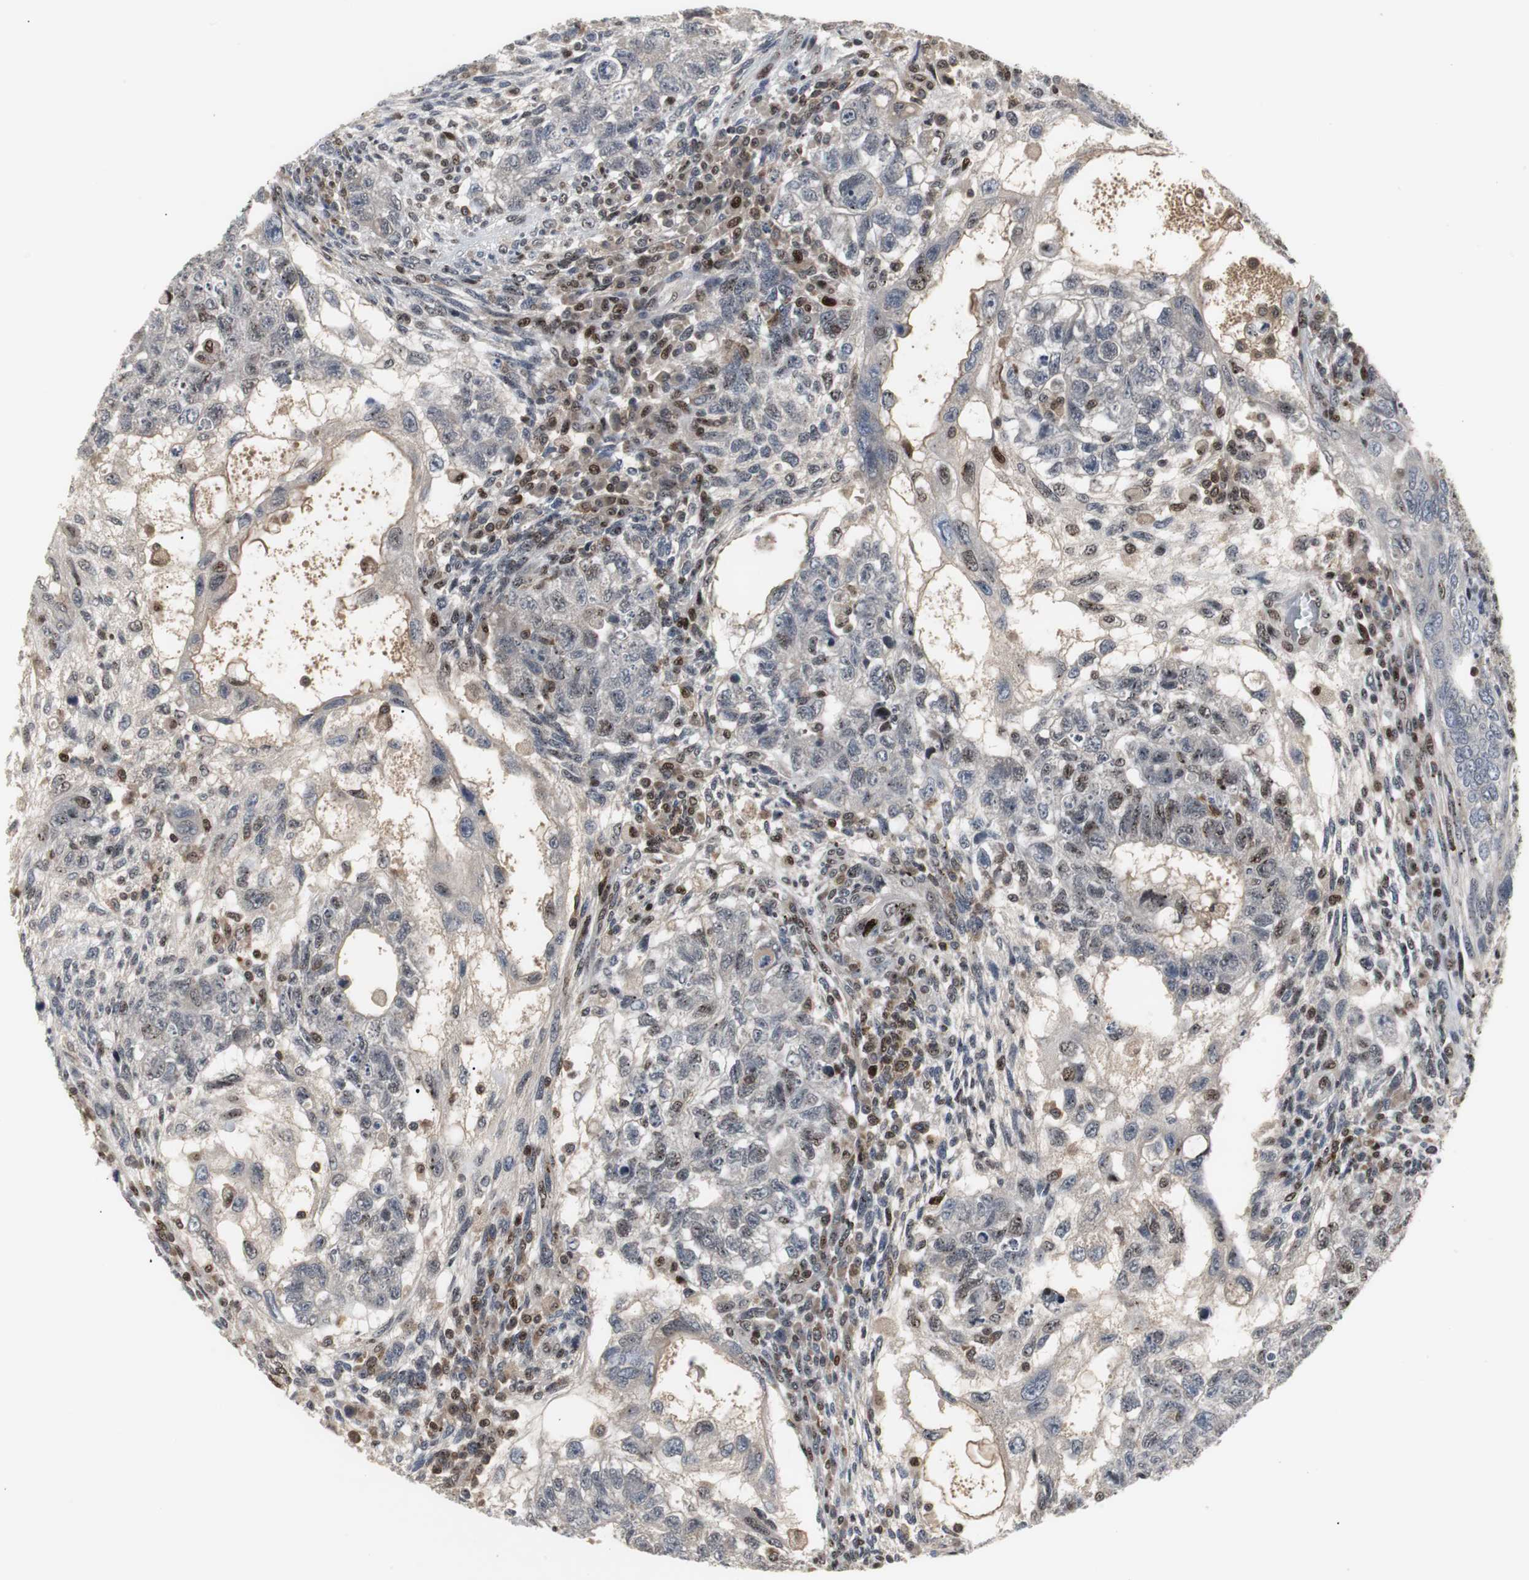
{"staining": {"intensity": "negative", "quantity": "none", "location": "none"}, "tissue": "testis cancer", "cell_type": "Tumor cells", "image_type": "cancer", "snomed": [{"axis": "morphology", "description": "Normal tissue, NOS"}, {"axis": "morphology", "description": "Carcinoma, Embryonal, NOS"}, {"axis": "topography", "description": "Testis"}], "caption": "Immunohistochemistry image of neoplastic tissue: human embryonal carcinoma (testis) stained with DAB reveals no significant protein expression in tumor cells.", "gene": "GRK2", "patient": {"sex": "male", "age": 36}}